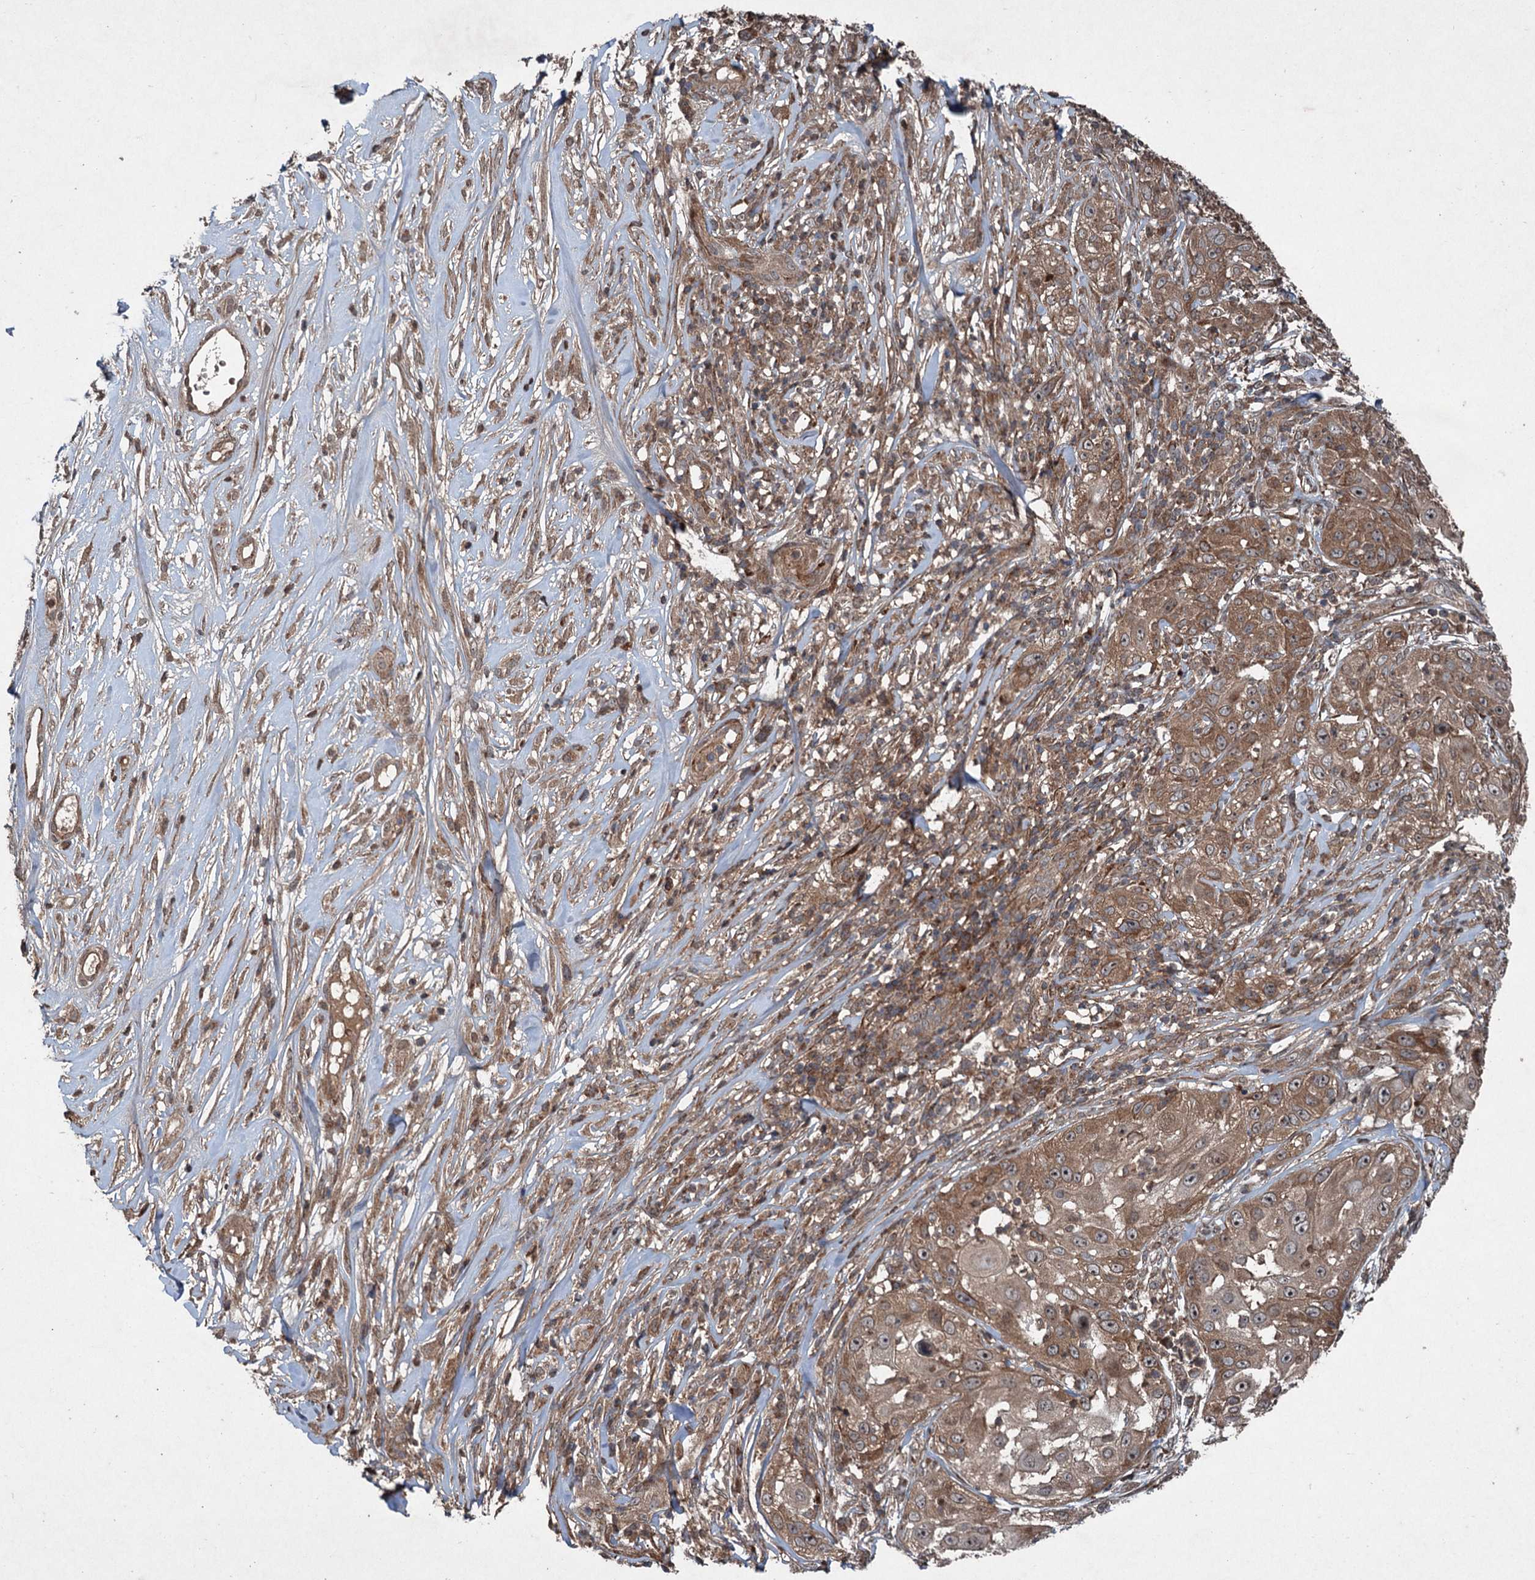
{"staining": {"intensity": "moderate", "quantity": ">75%", "location": "cytoplasmic/membranous"}, "tissue": "skin cancer", "cell_type": "Tumor cells", "image_type": "cancer", "snomed": [{"axis": "morphology", "description": "Squamous cell carcinoma, NOS"}, {"axis": "topography", "description": "Skin"}], "caption": "Human skin cancer stained for a protein (brown) reveals moderate cytoplasmic/membranous positive staining in approximately >75% of tumor cells.", "gene": "ALAS1", "patient": {"sex": "female", "age": 44}}